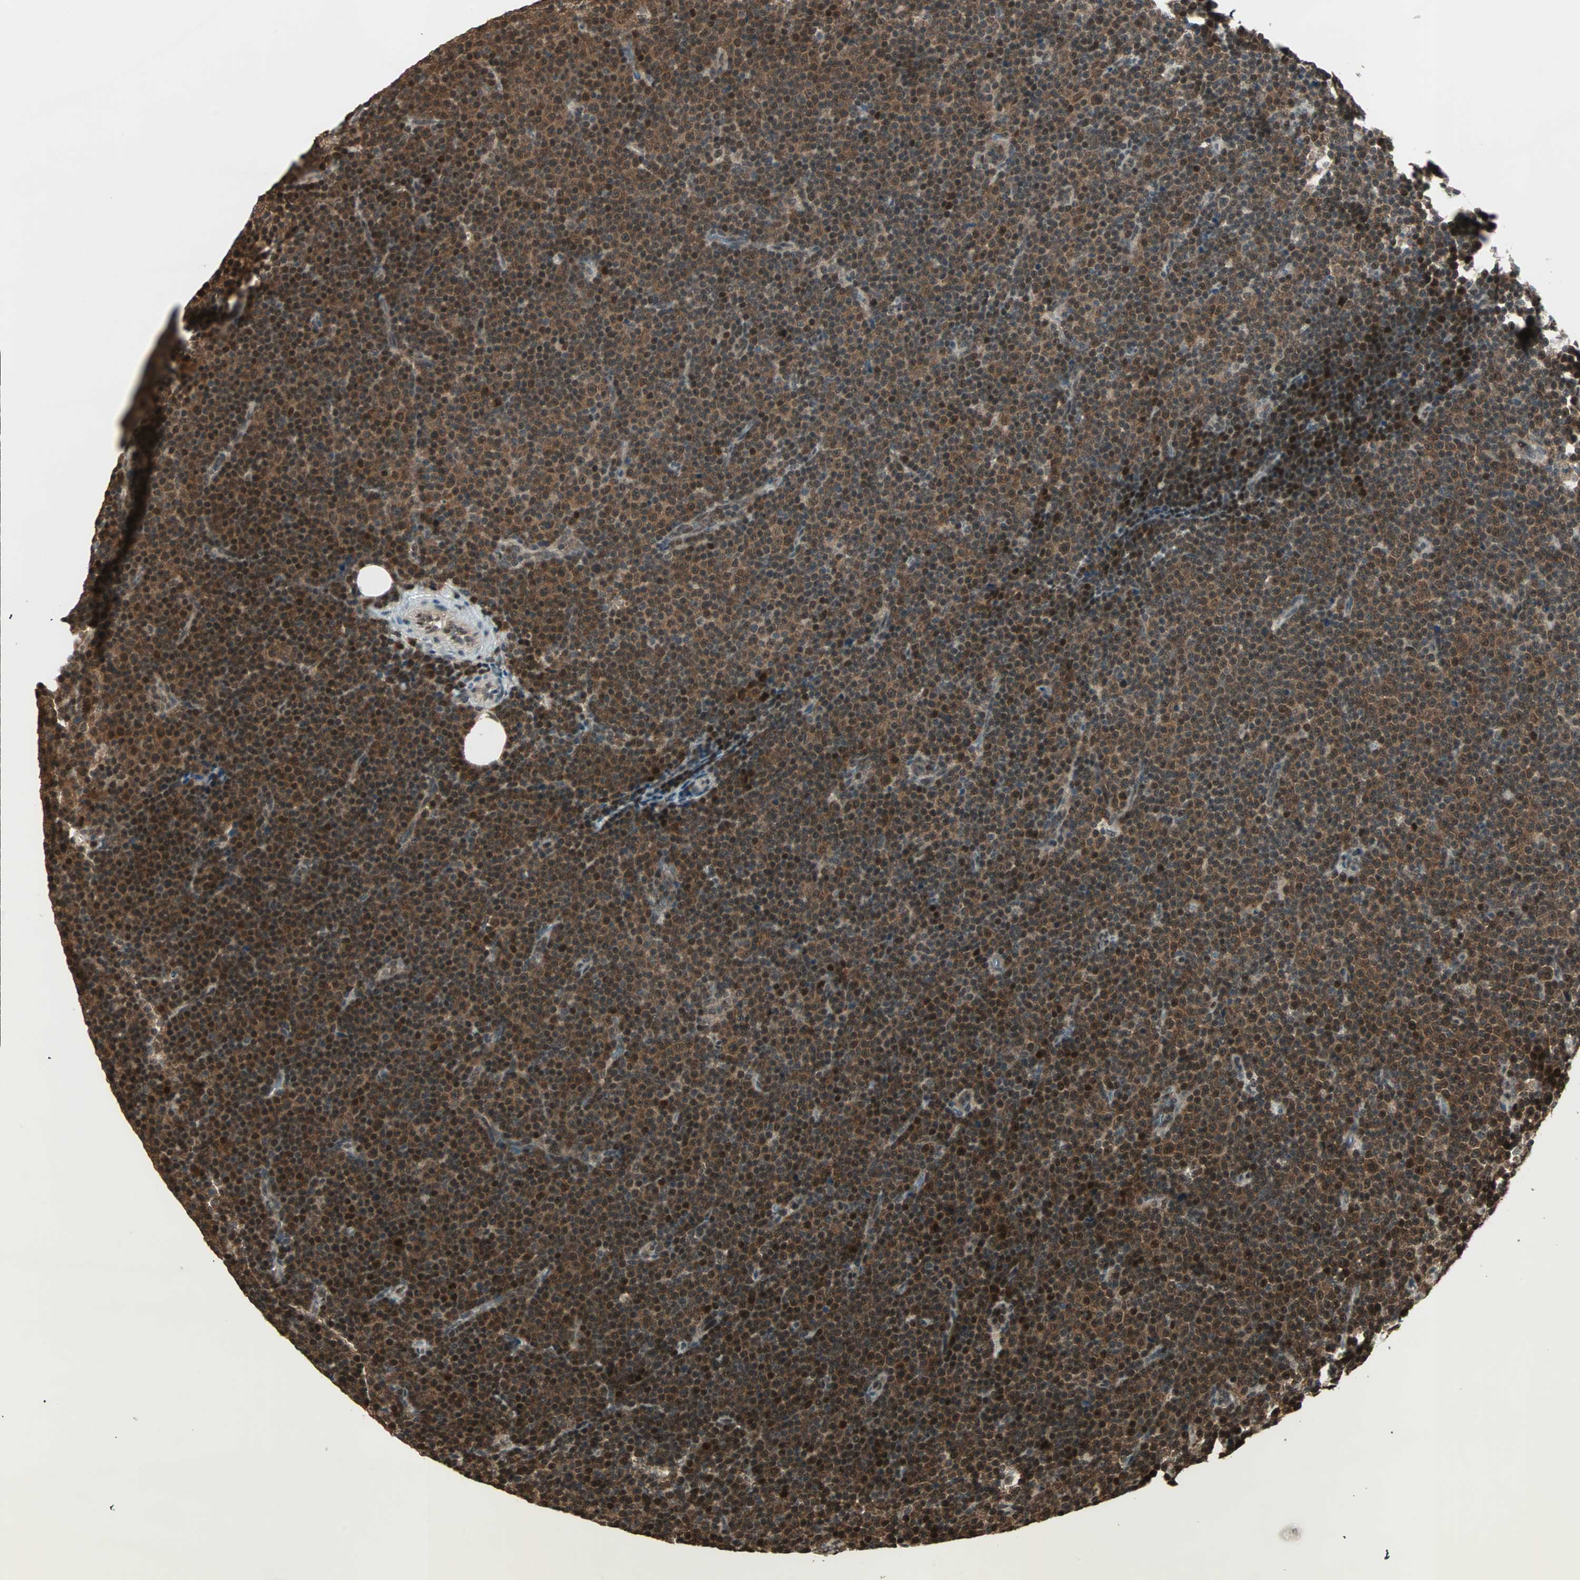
{"staining": {"intensity": "strong", "quantity": ">75%", "location": "cytoplasmic/membranous,nuclear"}, "tissue": "lymphoma", "cell_type": "Tumor cells", "image_type": "cancer", "snomed": [{"axis": "morphology", "description": "Malignant lymphoma, non-Hodgkin's type, Low grade"}, {"axis": "topography", "description": "Lymph node"}], "caption": "A photomicrograph of low-grade malignant lymphoma, non-Hodgkin's type stained for a protein exhibits strong cytoplasmic/membranous and nuclear brown staining in tumor cells. (DAB IHC, brown staining for protein, blue staining for nuclei).", "gene": "ZNF44", "patient": {"sex": "female", "age": 67}}